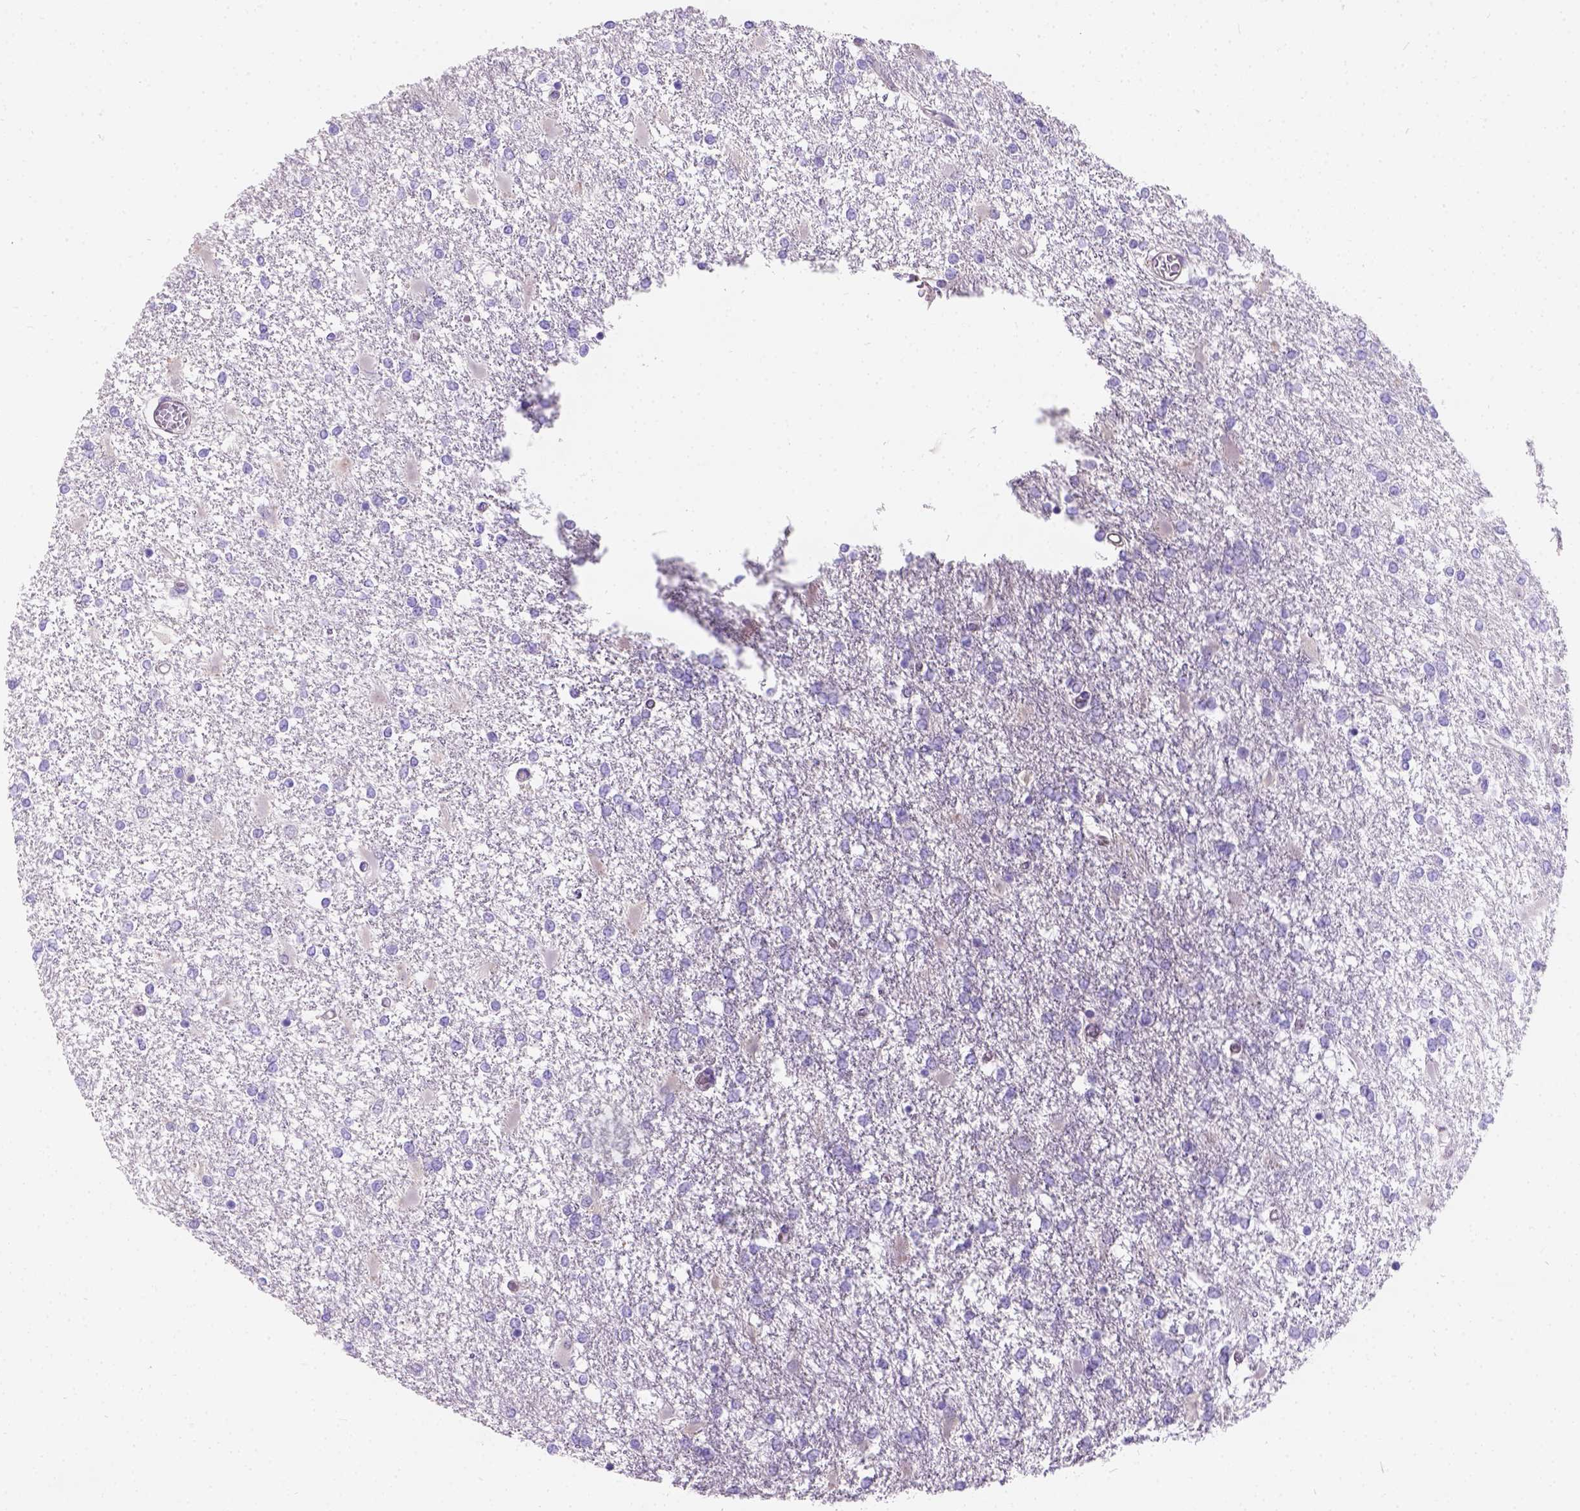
{"staining": {"intensity": "negative", "quantity": "none", "location": "none"}, "tissue": "glioma", "cell_type": "Tumor cells", "image_type": "cancer", "snomed": [{"axis": "morphology", "description": "Glioma, malignant, High grade"}, {"axis": "topography", "description": "Cerebral cortex"}], "caption": "Tumor cells show no significant expression in glioma.", "gene": "PHF7", "patient": {"sex": "male", "age": 79}}